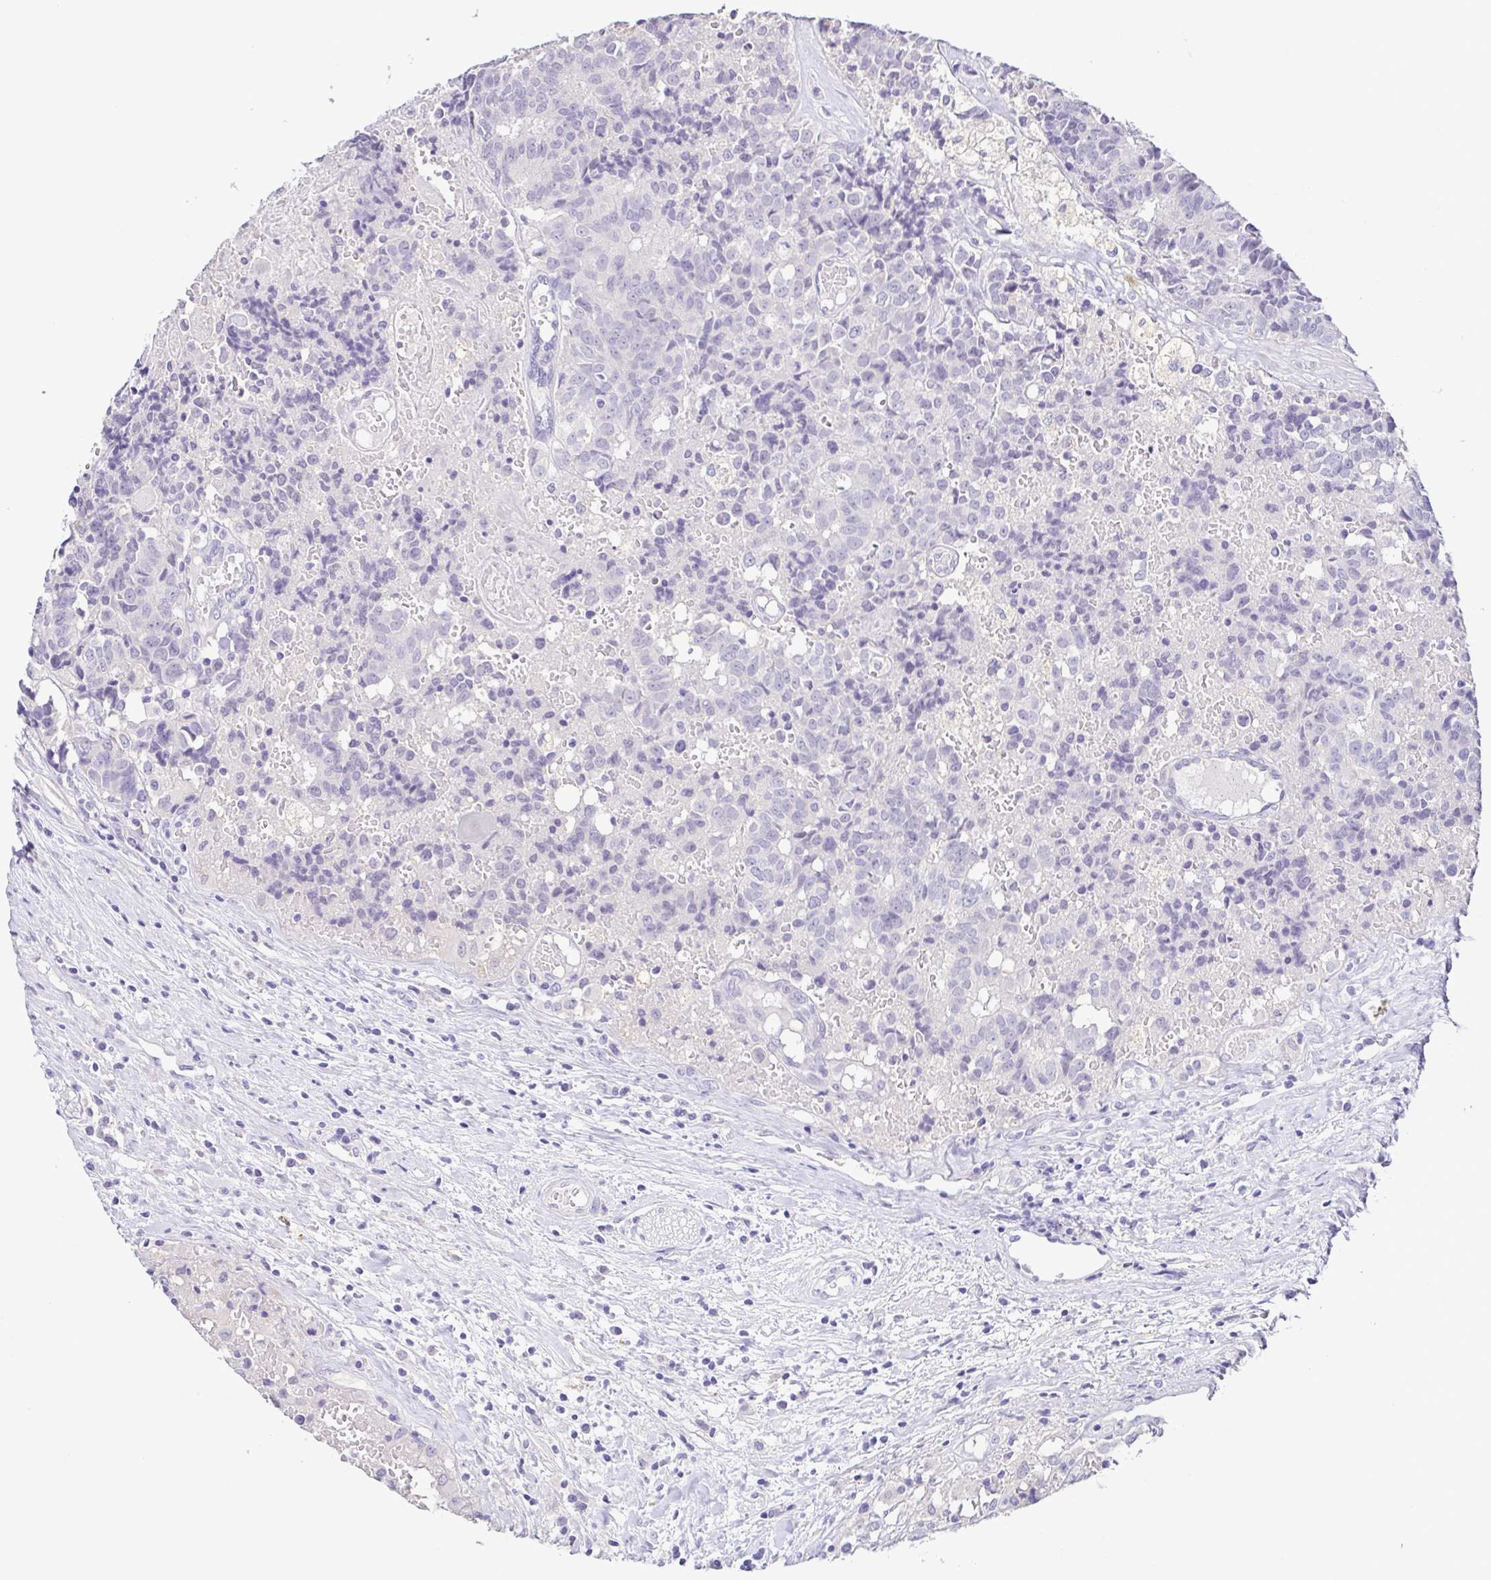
{"staining": {"intensity": "negative", "quantity": "none", "location": "none"}, "tissue": "prostate cancer", "cell_type": "Tumor cells", "image_type": "cancer", "snomed": [{"axis": "morphology", "description": "Adenocarcinoma, High grade"}, {"axis": "topography", "description": "Prostate and seminal vesicle, NOS"}], "caption": "Histopathology image shows no protein staining in tumor cells of high-grade adenocarcinoma (prostate) tissue.", "gene": "TERT", "patient": {"sex": "male", "age": 60}}